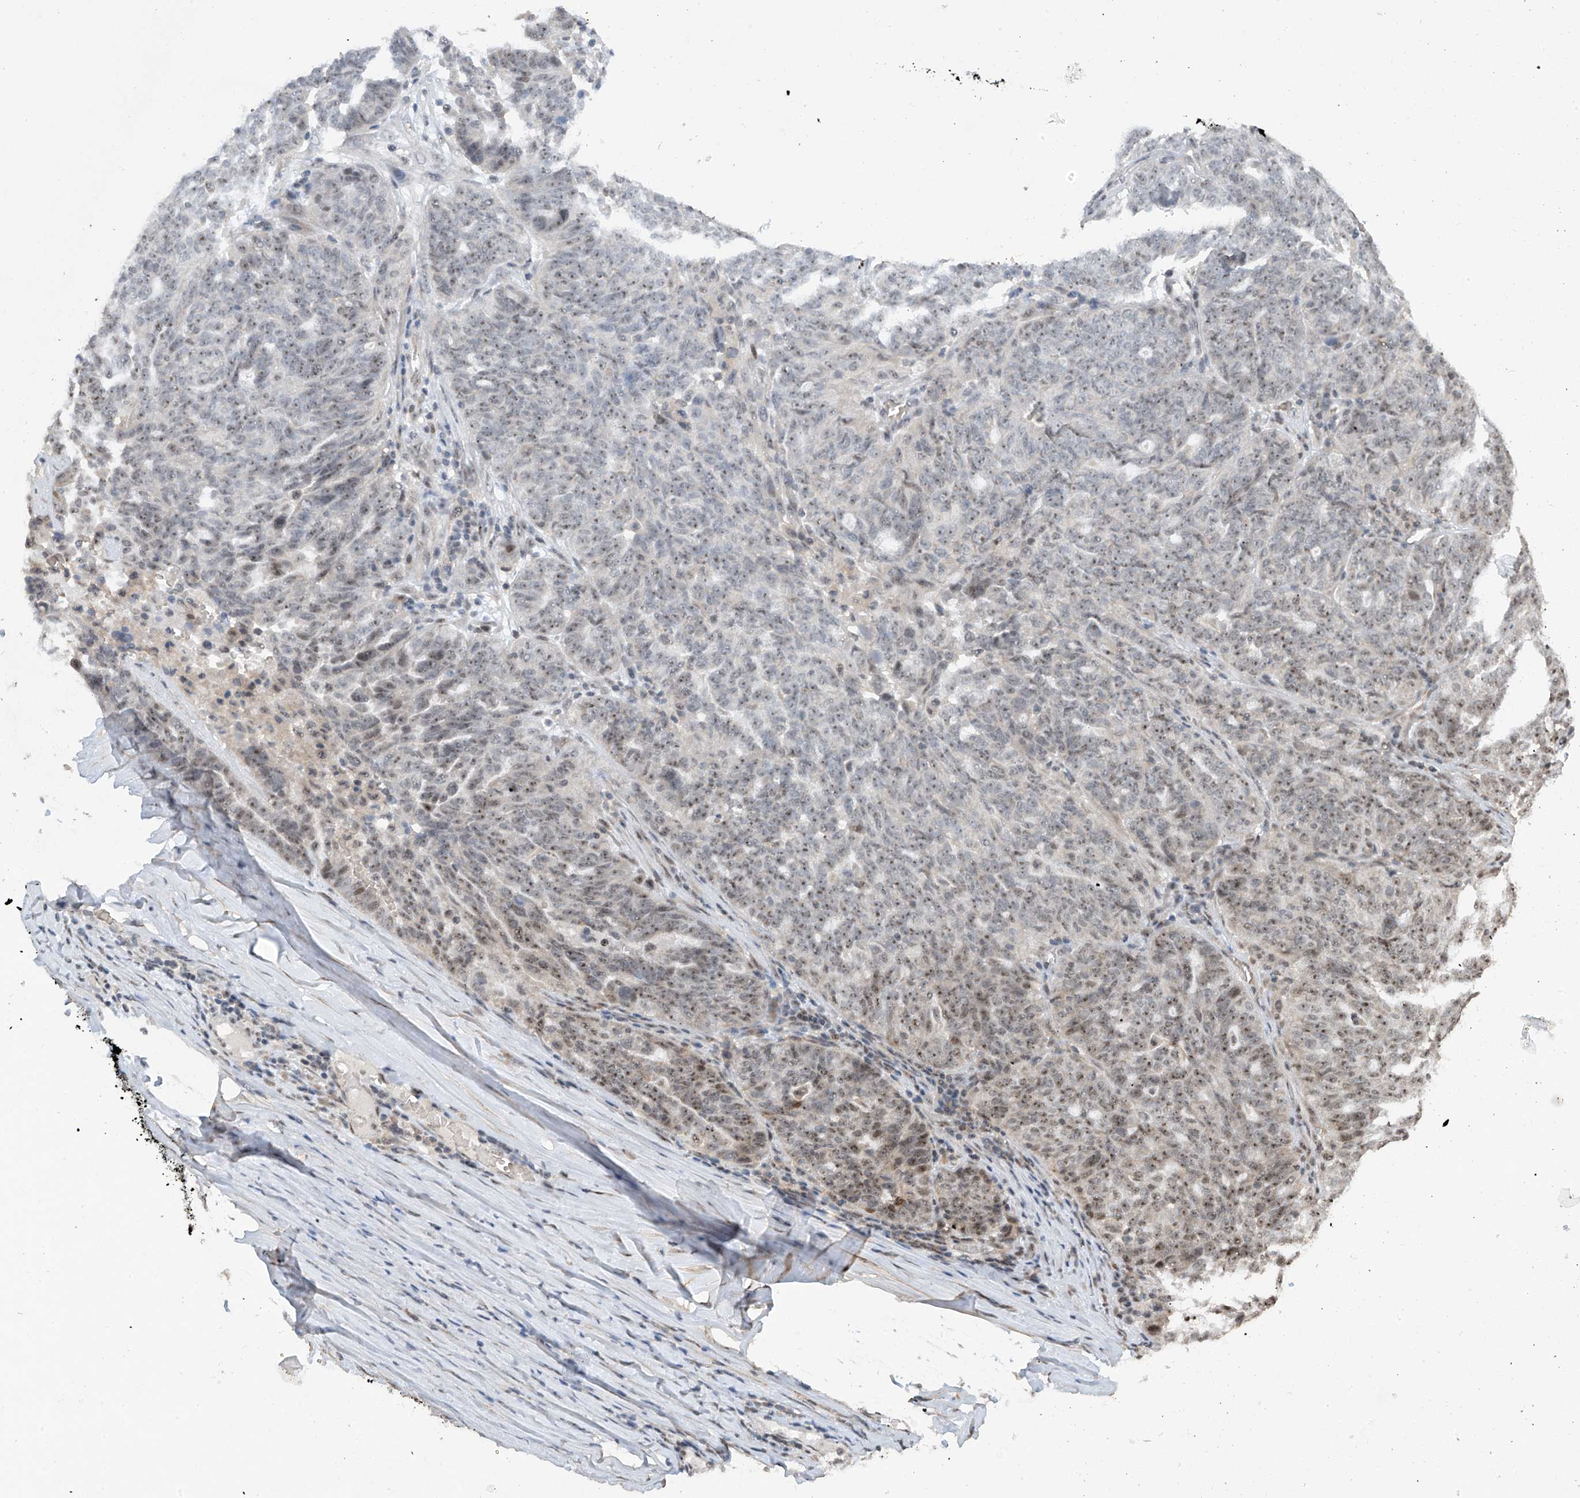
{"staining": {"intensity": "moderate", "quantity": "25%-75%", "location": "nuclear"}, "tissue": "ovarian cancer", "cell_type": "Tumor cells", "image_type": "cancer", "snomed": [{"axis": "morphology", "description": "Cystadenocarcinoma, serous, NOS"}, {"axis": "topography", "description": "Ovary"}], "caption": "Immunohistochemistry (IHC) micrograph of neoplastic tissue: ovarian cancer (serous cystadenocarcinoma) stained using IHC shows medium levels of moderate protein expression localized specifically in the nuclear of tumor cells, appearing as a nuclear brown color.", "gene": "C1orf131", "patient": {"sex": "female", "age": 59}}